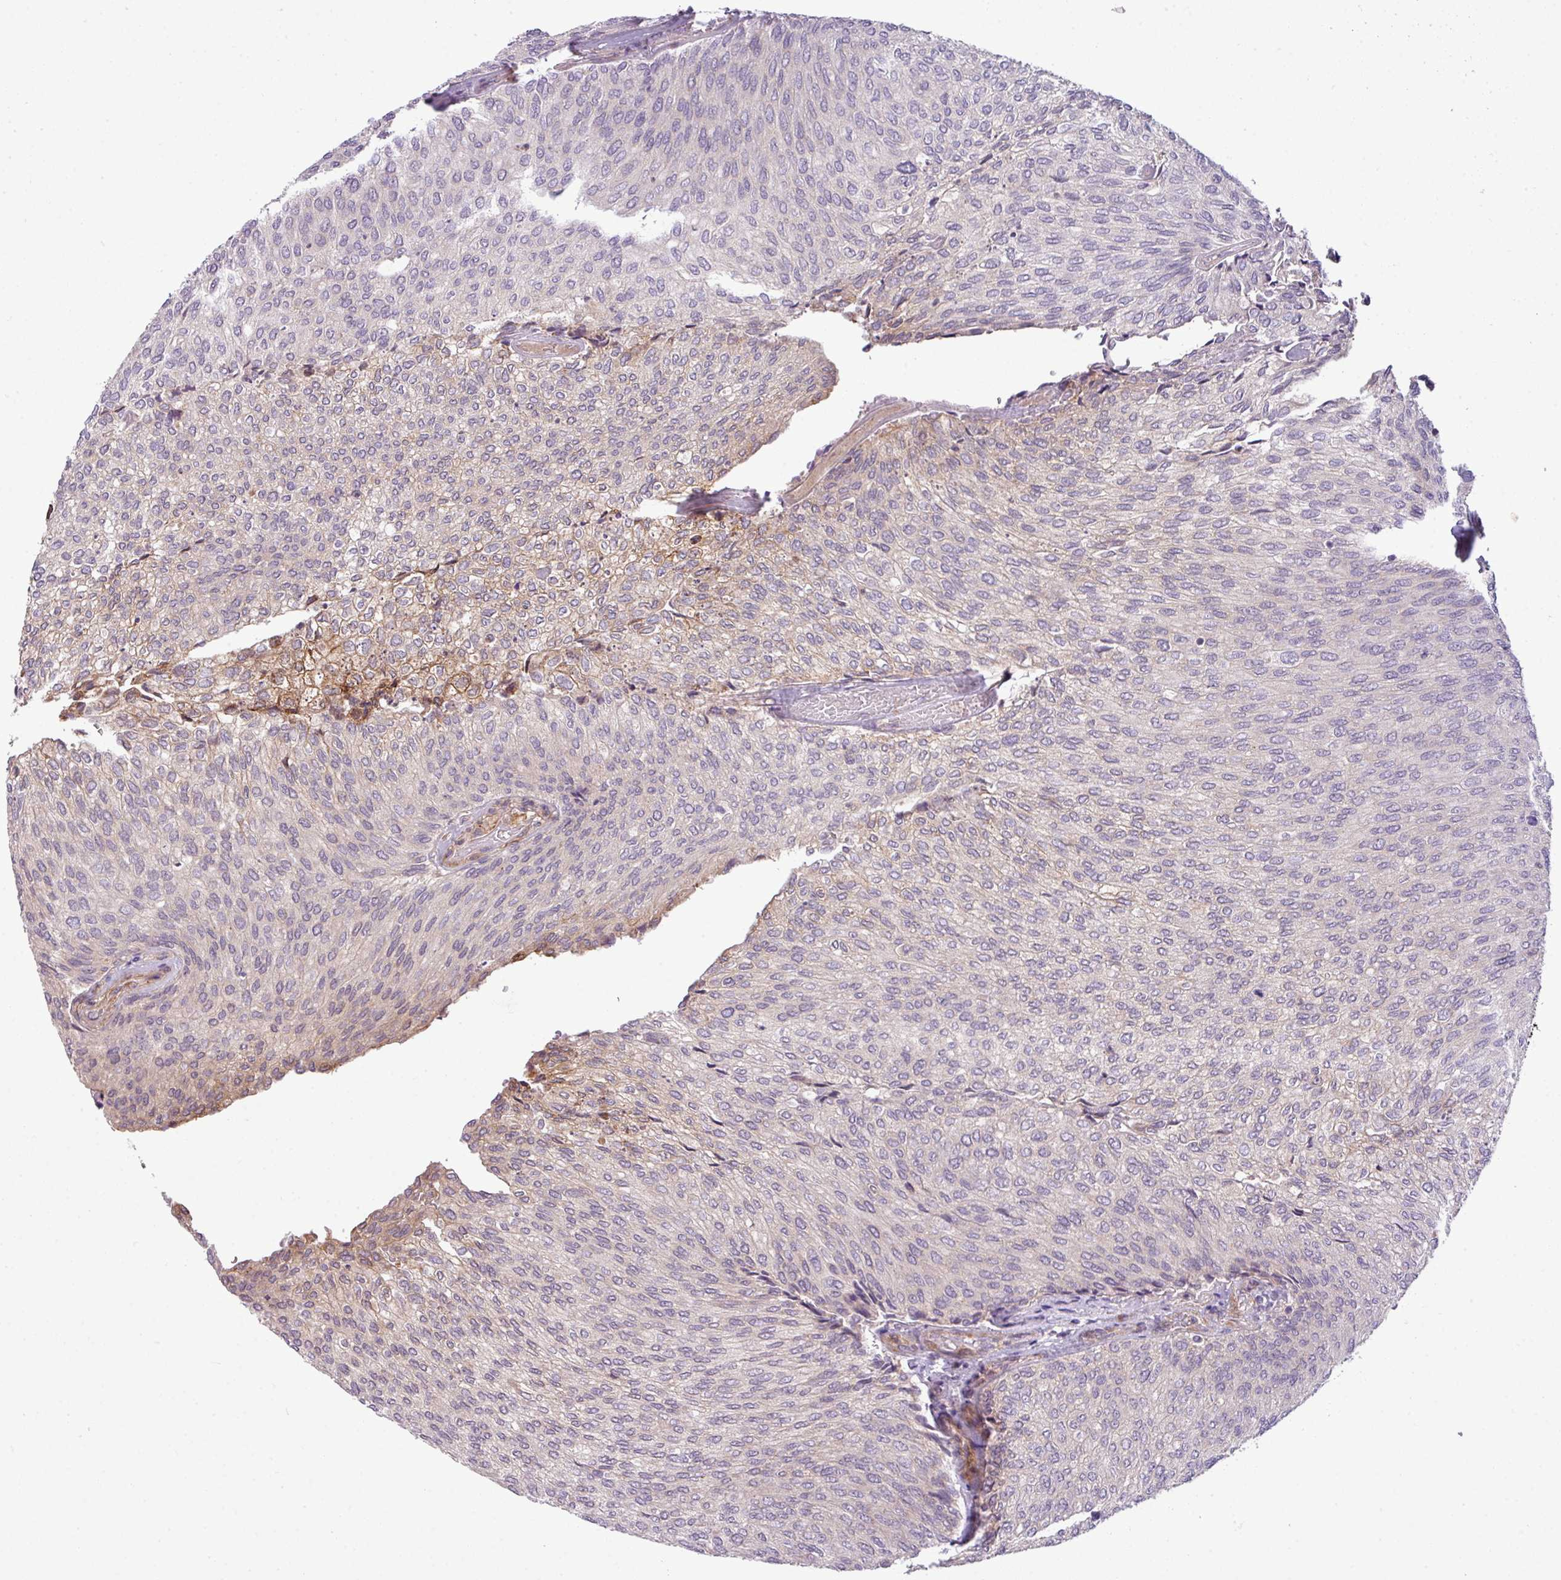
{"staining": {"intensity": "weak", "quantity": "<25%", "location": "cytoplasmic/membranous"}, "tissue": "urothelial cancer", "cell_type": "Tumor cells", "image_type": "cancer", "snomed": [{"axis": "morphology", "description": "Urothelial carcinoma, Low grade"}, {"axis": "topography", "description": "Urinary bladder"}], "caption": "Low-grade urothelial carcinoma was stained to show a protein in brown. There is no significant staining in tumor cells. Brightfield microscopy of immunohistochemistry (IHC) stained with DAB (brown) and hematoxylin (blue), captured at high magnification.", "gene": "ZNF35", "patient": {"sex": "female", "age": 79}}